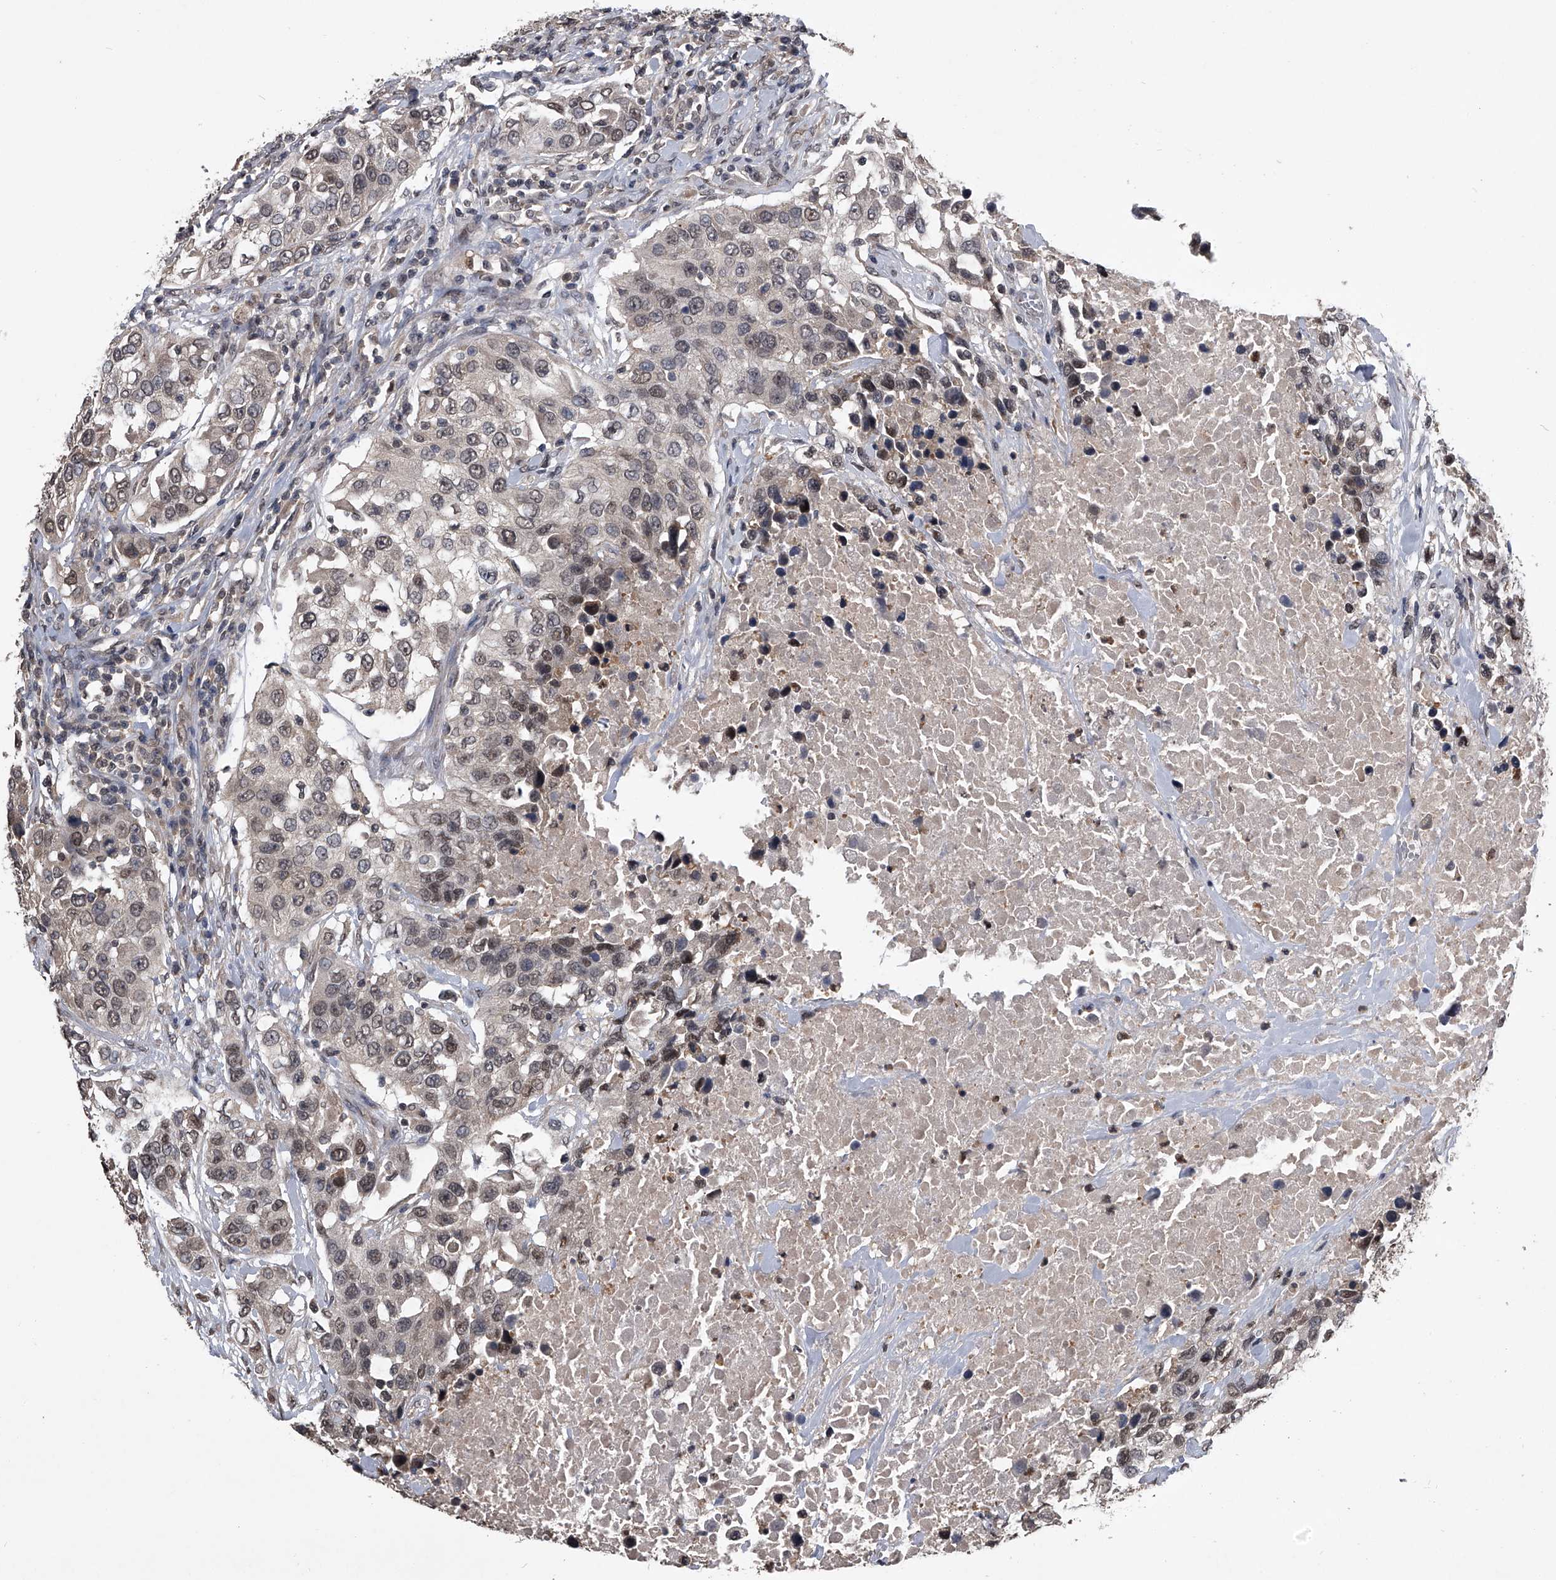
{"staining": {"intensity": "moderate", "quantity": "<25%", "location": "nuclear"}, "tissue": "urothelial cancer", "cell_type": "Tumor cells", "image_type": "cancer", "snomed": [{"axis": "morphology", "description": "Urothelial carcinoma, High grade"}, {"axis": "topography", "description": "Urinary bladder"}], "caption": "Protein expression analysis of high-grade urothelial carcinoma reveals moderate nuclear positivity in approximately <25% of tumor cells. (brown staining indicates protein expression, while blue staining denotes nuclei).", "gene": "TSNAX", "patient": {"sex": "female", "age": 80}}